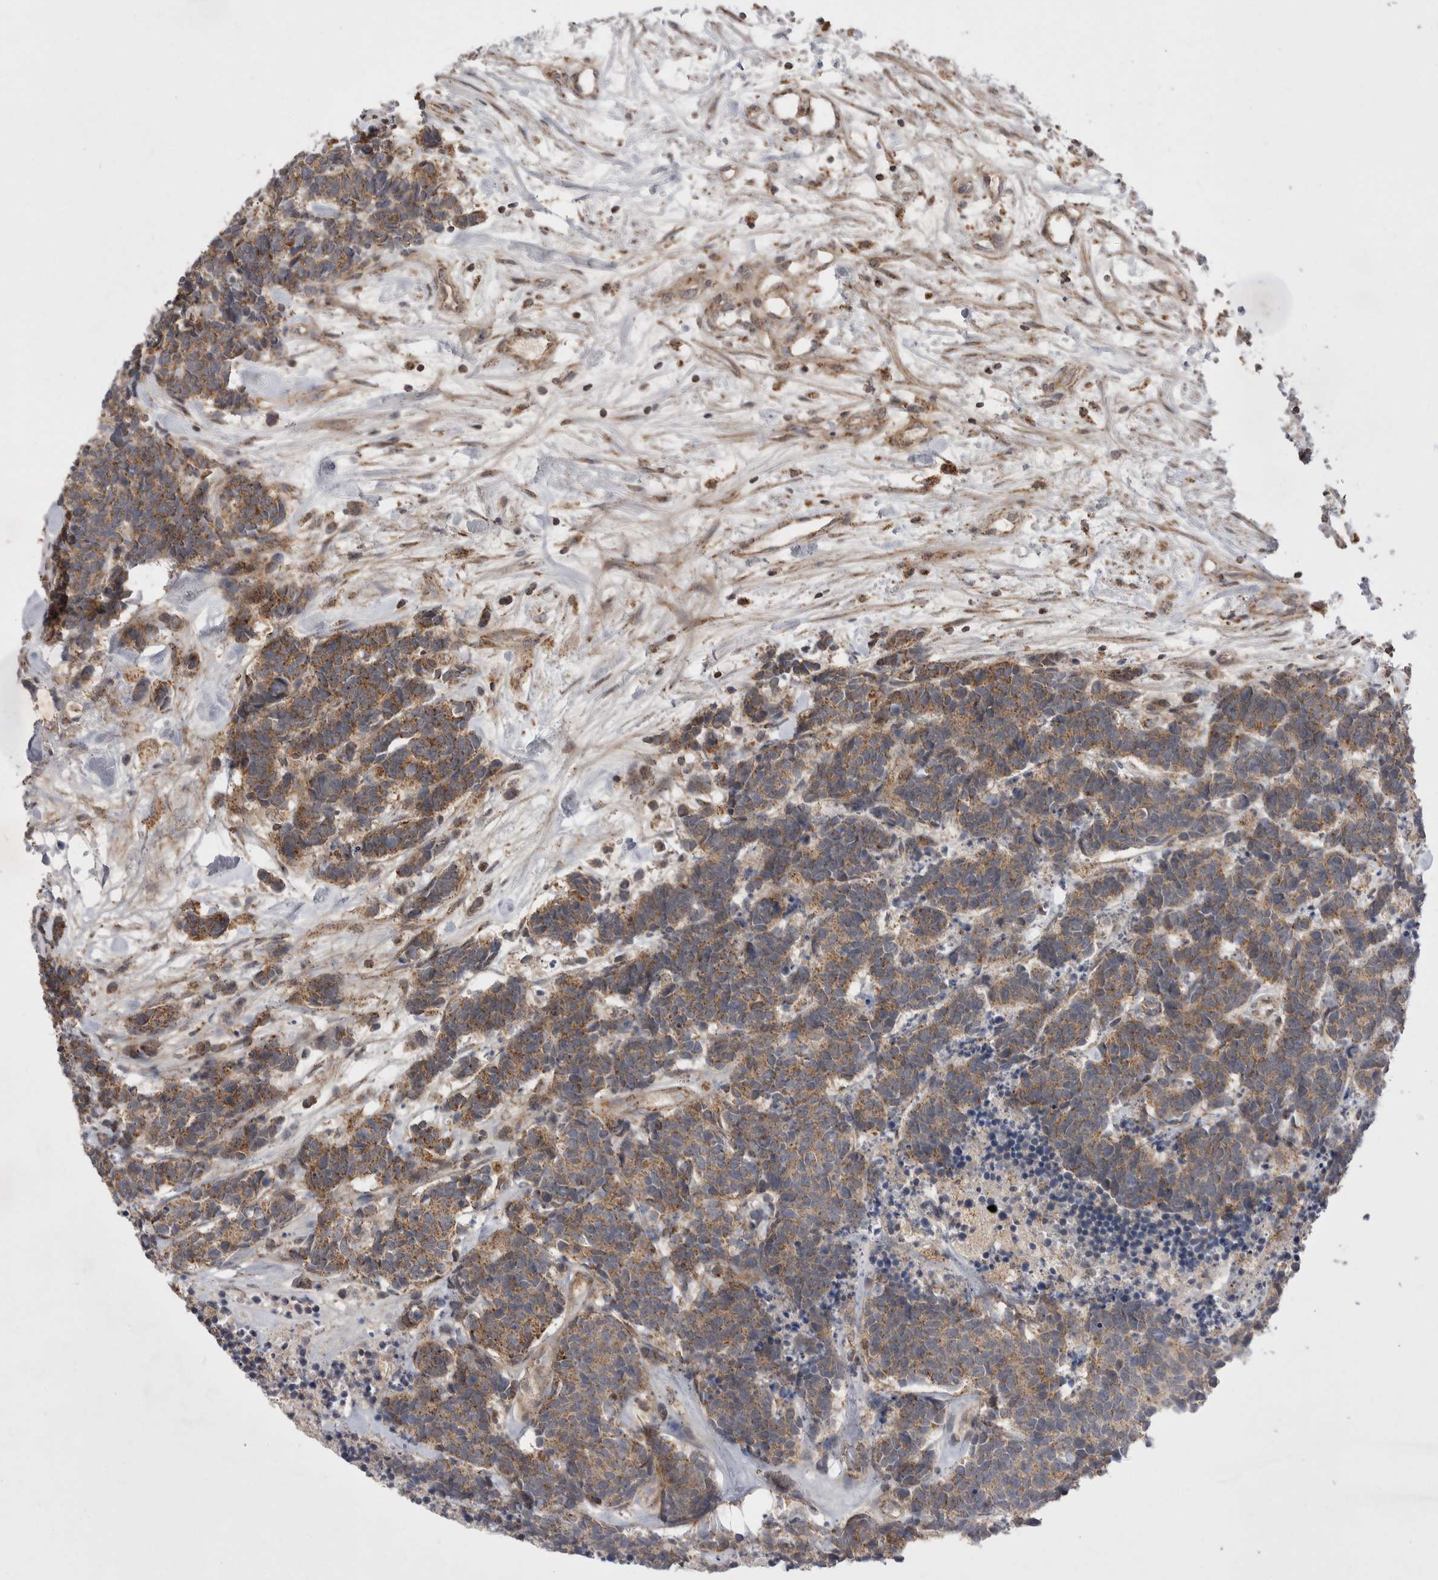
{"staining": {"intensity": "moderate", "quantity": ">75%", "location": "cytoplasmic/membranous"}, "tissue": "carcinoid", "cell_type": "Tumor cells", "image_type": "cancer", "snomed": [{"axis": "morphology", "description": "Carcinoma, NOS"}, {"axis": "morphology", "description": "Carcinoid, malignant, NOS"}, {"axis": "topography", "description": "Urinary bladder"}], "caption": "High-power microscopy captured an immunohistochemistry (IHC) image of carcinoid, revealing moderate cytoplasmic/membranous expression in approximately >75% of tumor cells. (Stains: DAB in brown, nuclei in blue, Microscopy: brightfield microscopy at high magnification).", "gene": "KYAT3", "patient": {"sex": "male", "age": 57}}